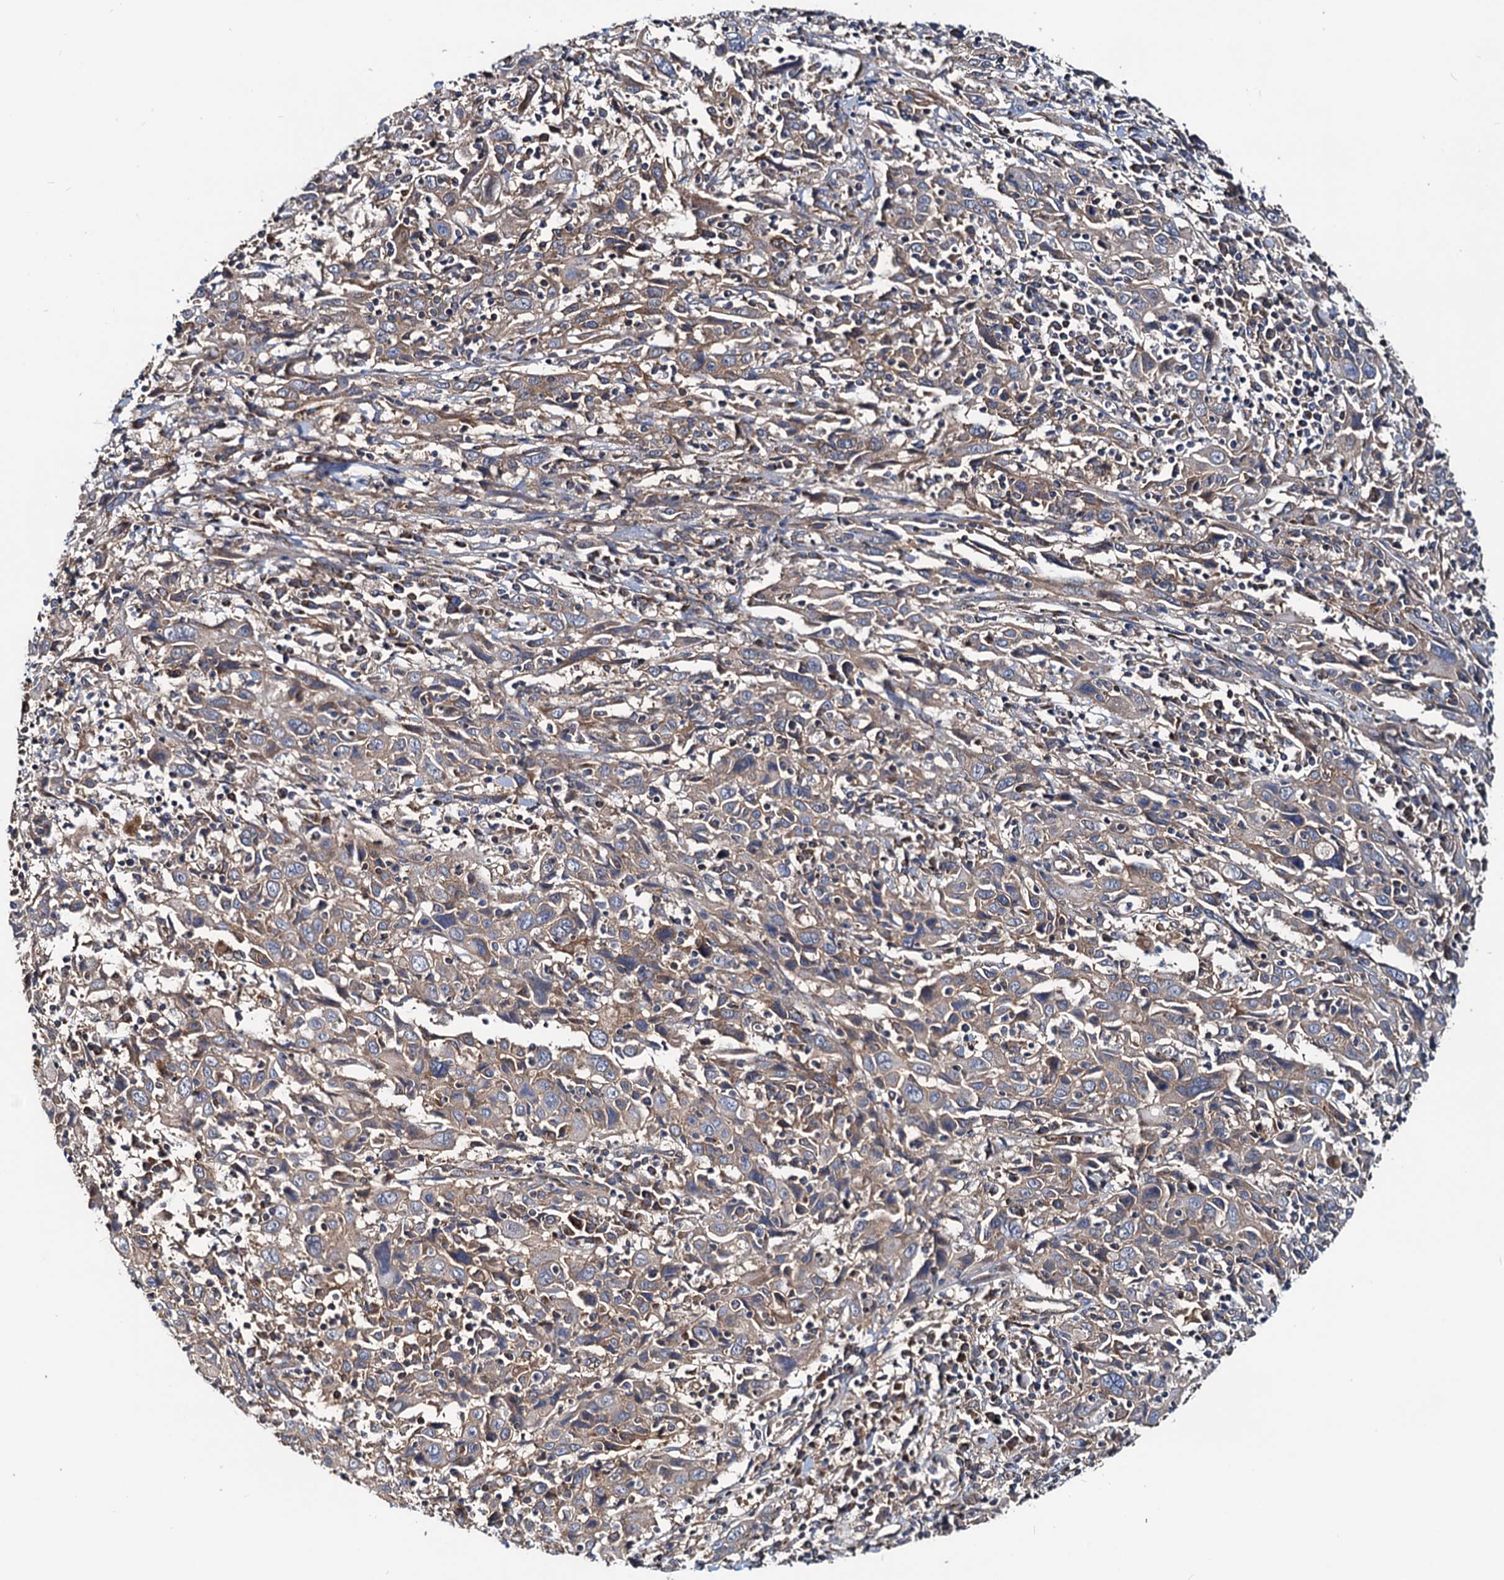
{"staining": {"intensity": "moderate", "quantity": "25%-75%", "location": "cytoplasmic/membranous"}, "tissue": "cervical cancer", "cell_type": "Tumor cells", "image_type": "cancer", "snomed": [{"axis": "morphology", "description": "Squamous cell carcinoma, NOS"}, {"axis": "topography", "description": "Cervix"}], "caption": "Immunohistochemical staining of squamous cell carcinoma (cervical) exhibits medium levels of moderate cytoplasmic/membranous protein expression in about 25%-75% of tumor cells.", "gene": "IDI1", "patient": {"sex": "female", "age": 46}}